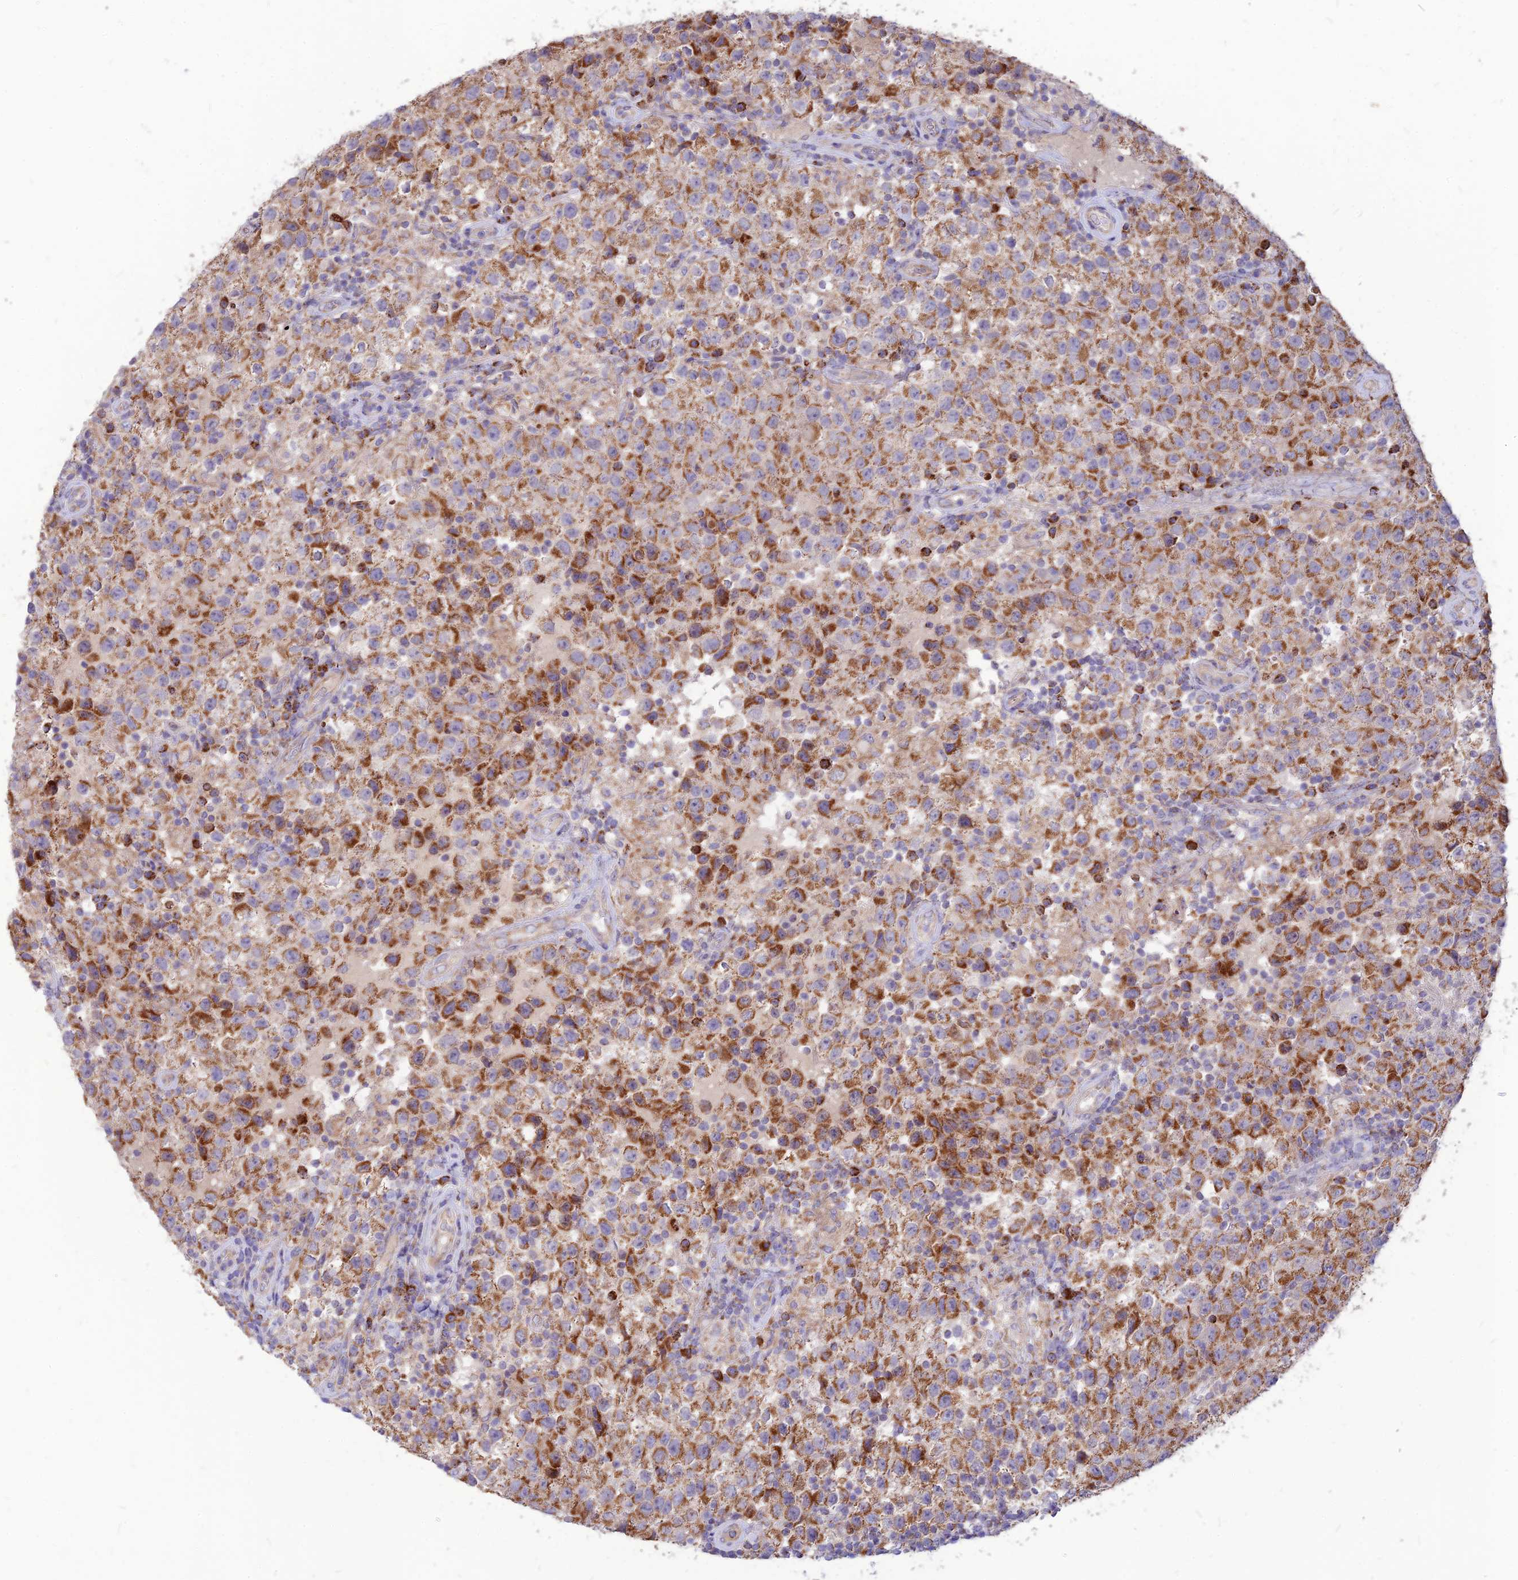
{"staining": {"intensity": "moderate", "quantity": ">75%", "location": "cytoplasmic/membranous"}, "tissue": "testis cancer", "cell_type": "Tumor cells", "image_type": "cancer", "snomed": [{"axis": "morphology", "description": "Seminoma, NOS"}, {"axis": "morphology", "description": "Carcinoma, Embryonal, NOS"}, {"axis": "topography", "description": "Testis"}], "caption": "Testis cancer (embryonal carcinoma) stained for a protein displays moderate cytoplasmic/membranous positivity in tumor cells.", "gene": "ECI1", "patient": {"sex": "male", "age": 41}}